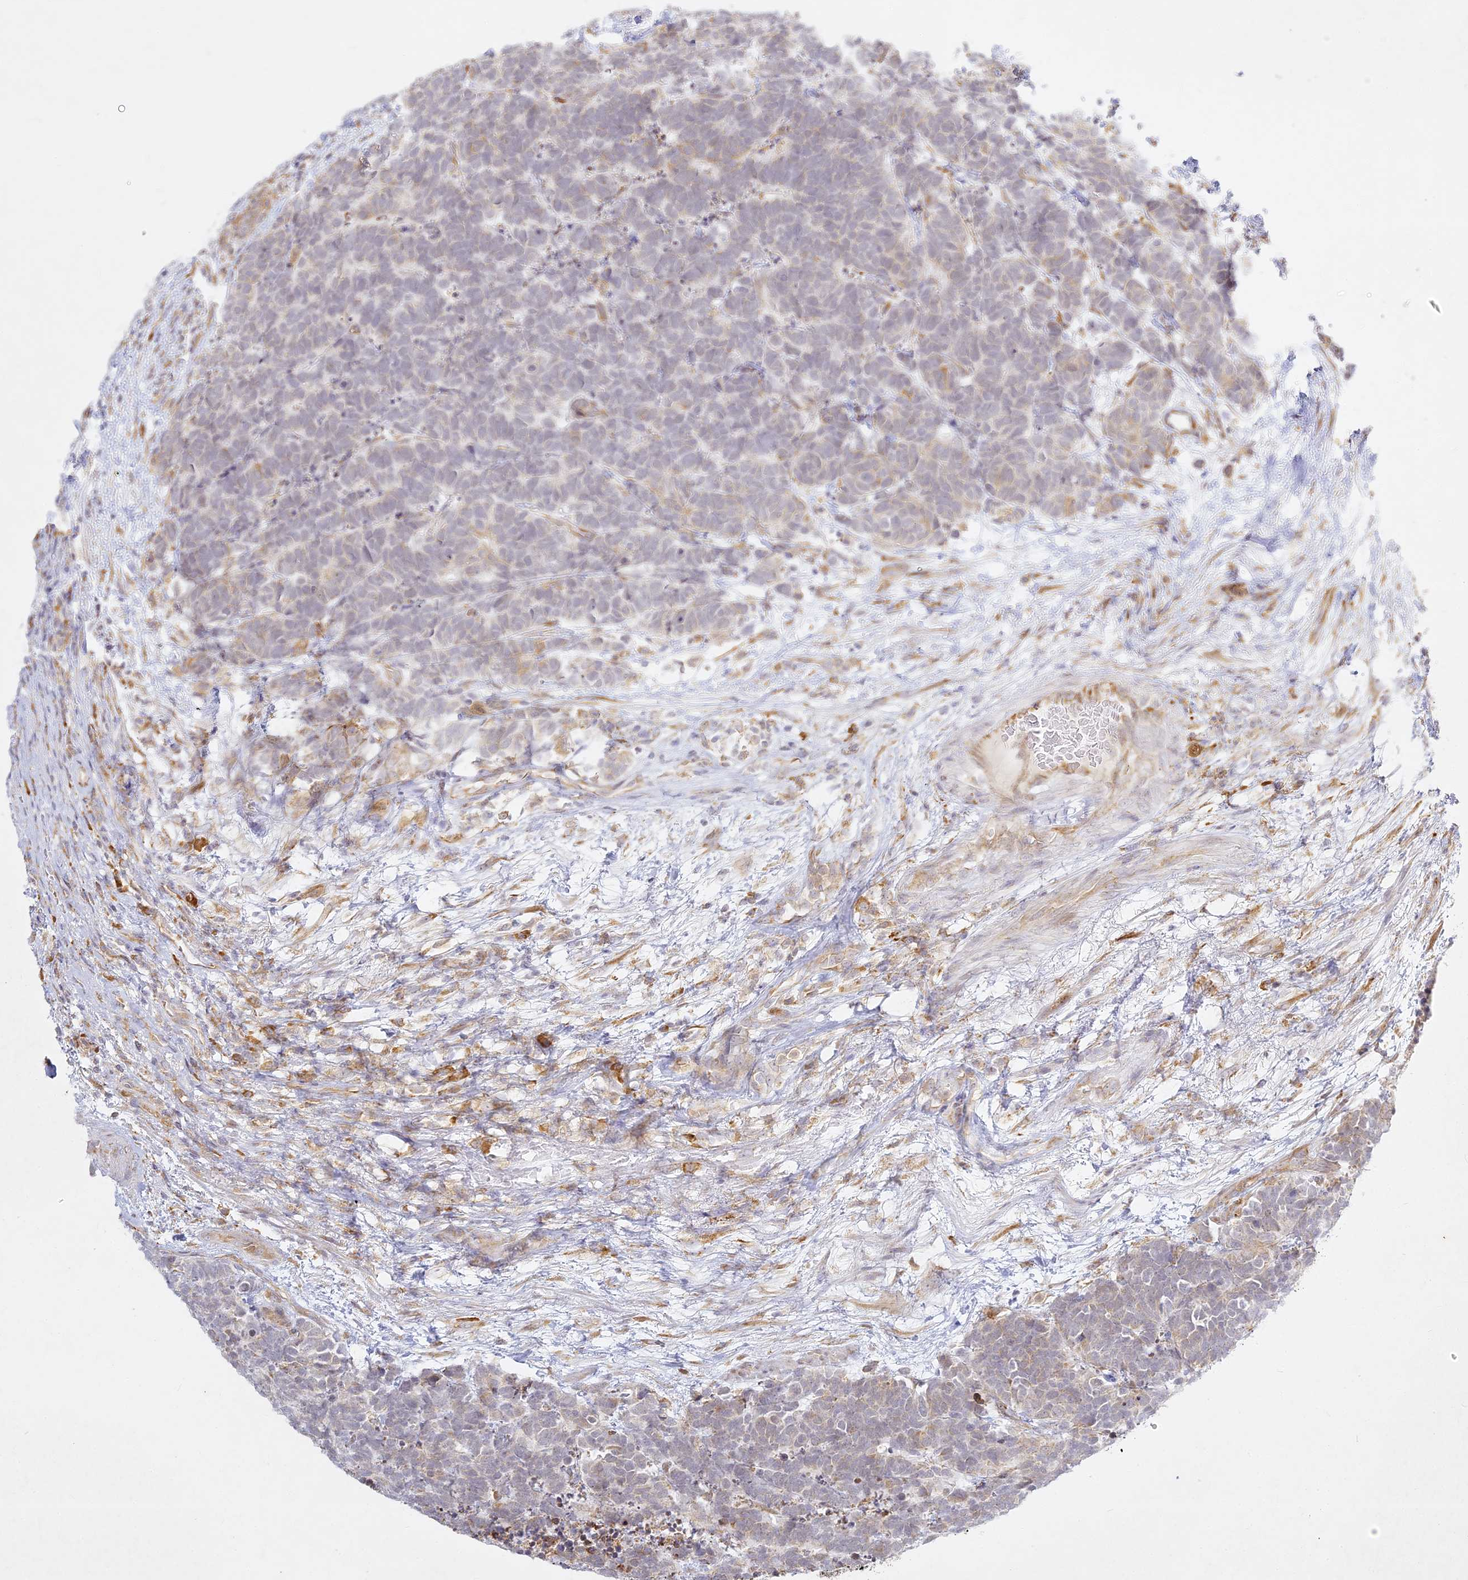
{"staining": {"intensity": "negative", "quantity": "none", "location": "none"}, "tissue": "carcinoid", "cell_type": "Tumor cells", "image_type": "cancer", "snomed": [{"axis": "morphology", "description": "Carcinoma, NOS"}, {"axis": "morphology", "description": "Carcinoid, malignant, NOS"}, {"axis": "topography", "description": "Urinary bladder"}], "caption": "Histopathology image shows no significant protein positivity in tumor cells of carcinoid.", "gene": "SLC30A5", "patient": {"sex": "male", "age": 57}}